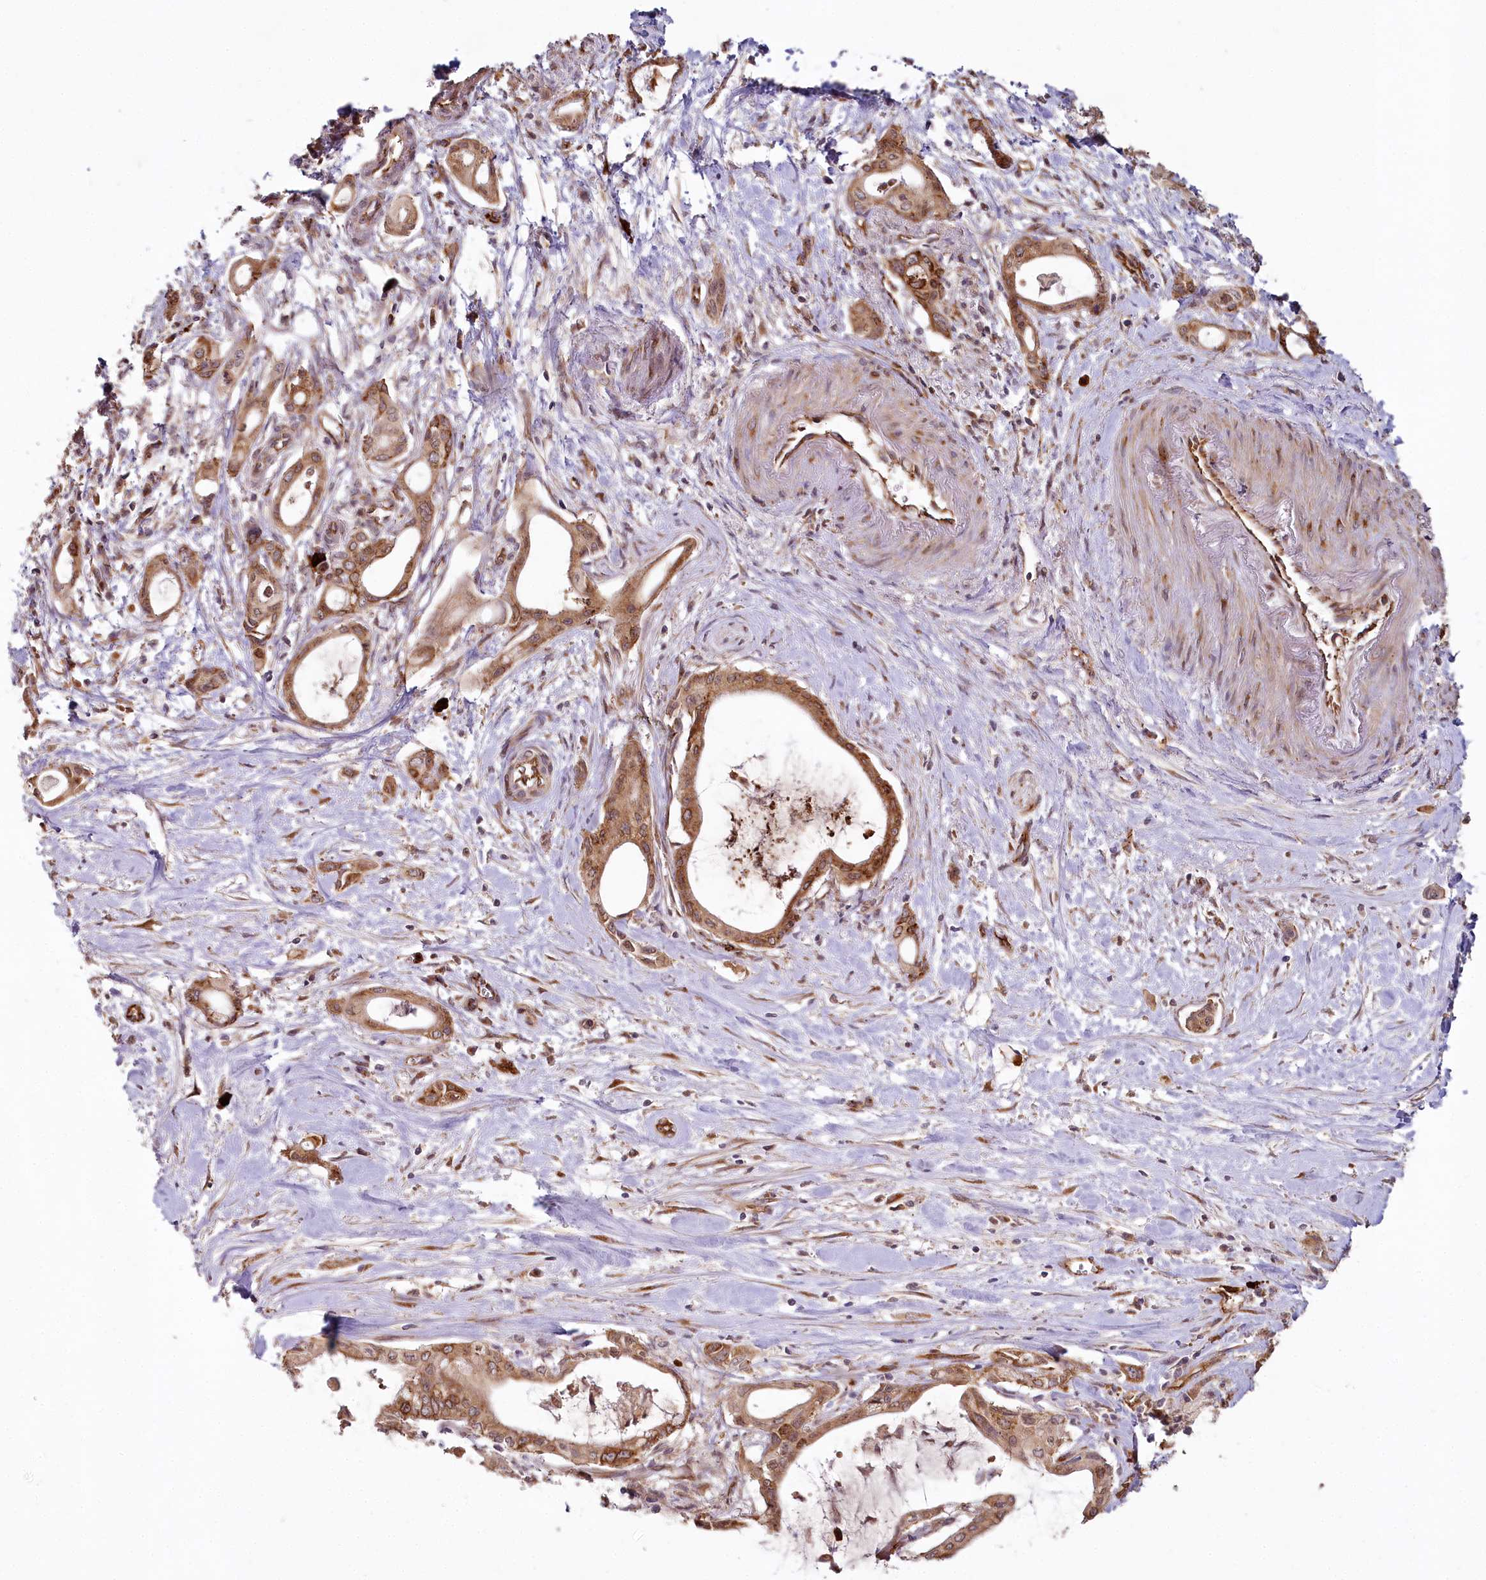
{"staining": {"intensity": "moderate", "quantity": ">75%", "location": "cytoplasmic/membranous,nuclear"}, "tissue": "pancreatic cancer", "cell_type": "Tumor cells", "image_type": "cancer", "snomed": [{"axis": "morphology", "description": "Adenocarcinoma, NOS"}, {"axis": "topography", "description": "Pancreas"}], "caption": "A micrograph of pancreatic cancer stained for a protein displays moderate cytoplasmic/membranous and nuclear brown staining in tumor cells. (Brightfield microscopy of DAB IHC at high magnification).", "gene": "ALKBH8", "patient": {"sex": "male", "age": 72}}